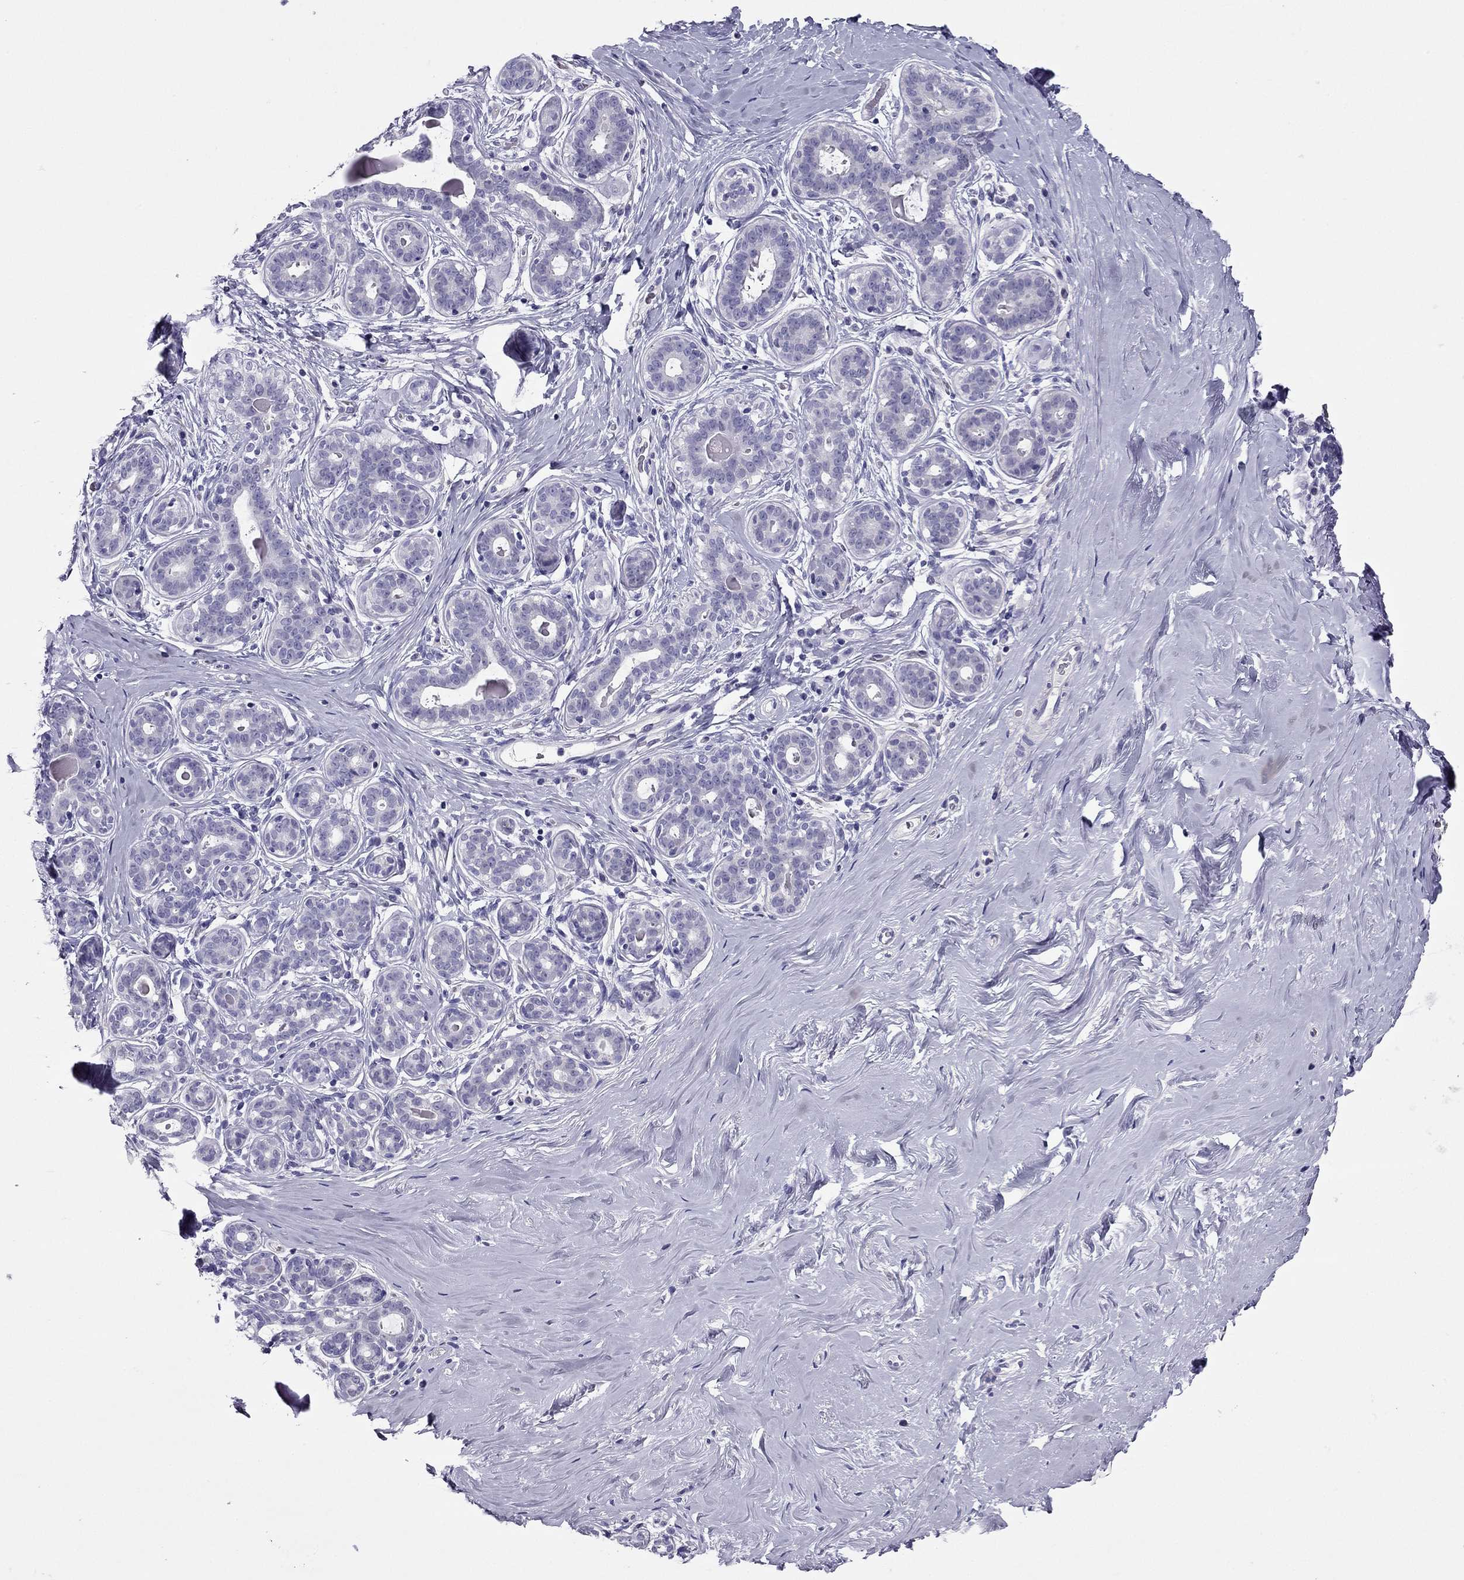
{"staining": {"intensity": "negative", "quantity": "none", "location": "none"}, "tissue": "breast", "cell_type": "Adipocytes", "image_type": "normal", "snomed": [{"axis": "morphology", "description": "Normal tissue, NOS"}, {"axis": "topography", "description": "Skin"}, {"axis": "topography", "description": "Breast"}], "caption": "Immunohistochemistry micrograph of unremarkable breast: breast stained with DAB (3,3'-diaminobenzidine) shows no significant protein expression in adipocytes.", "gene": "PDE6A", "patient": {"sex": "female", "age": 43}}